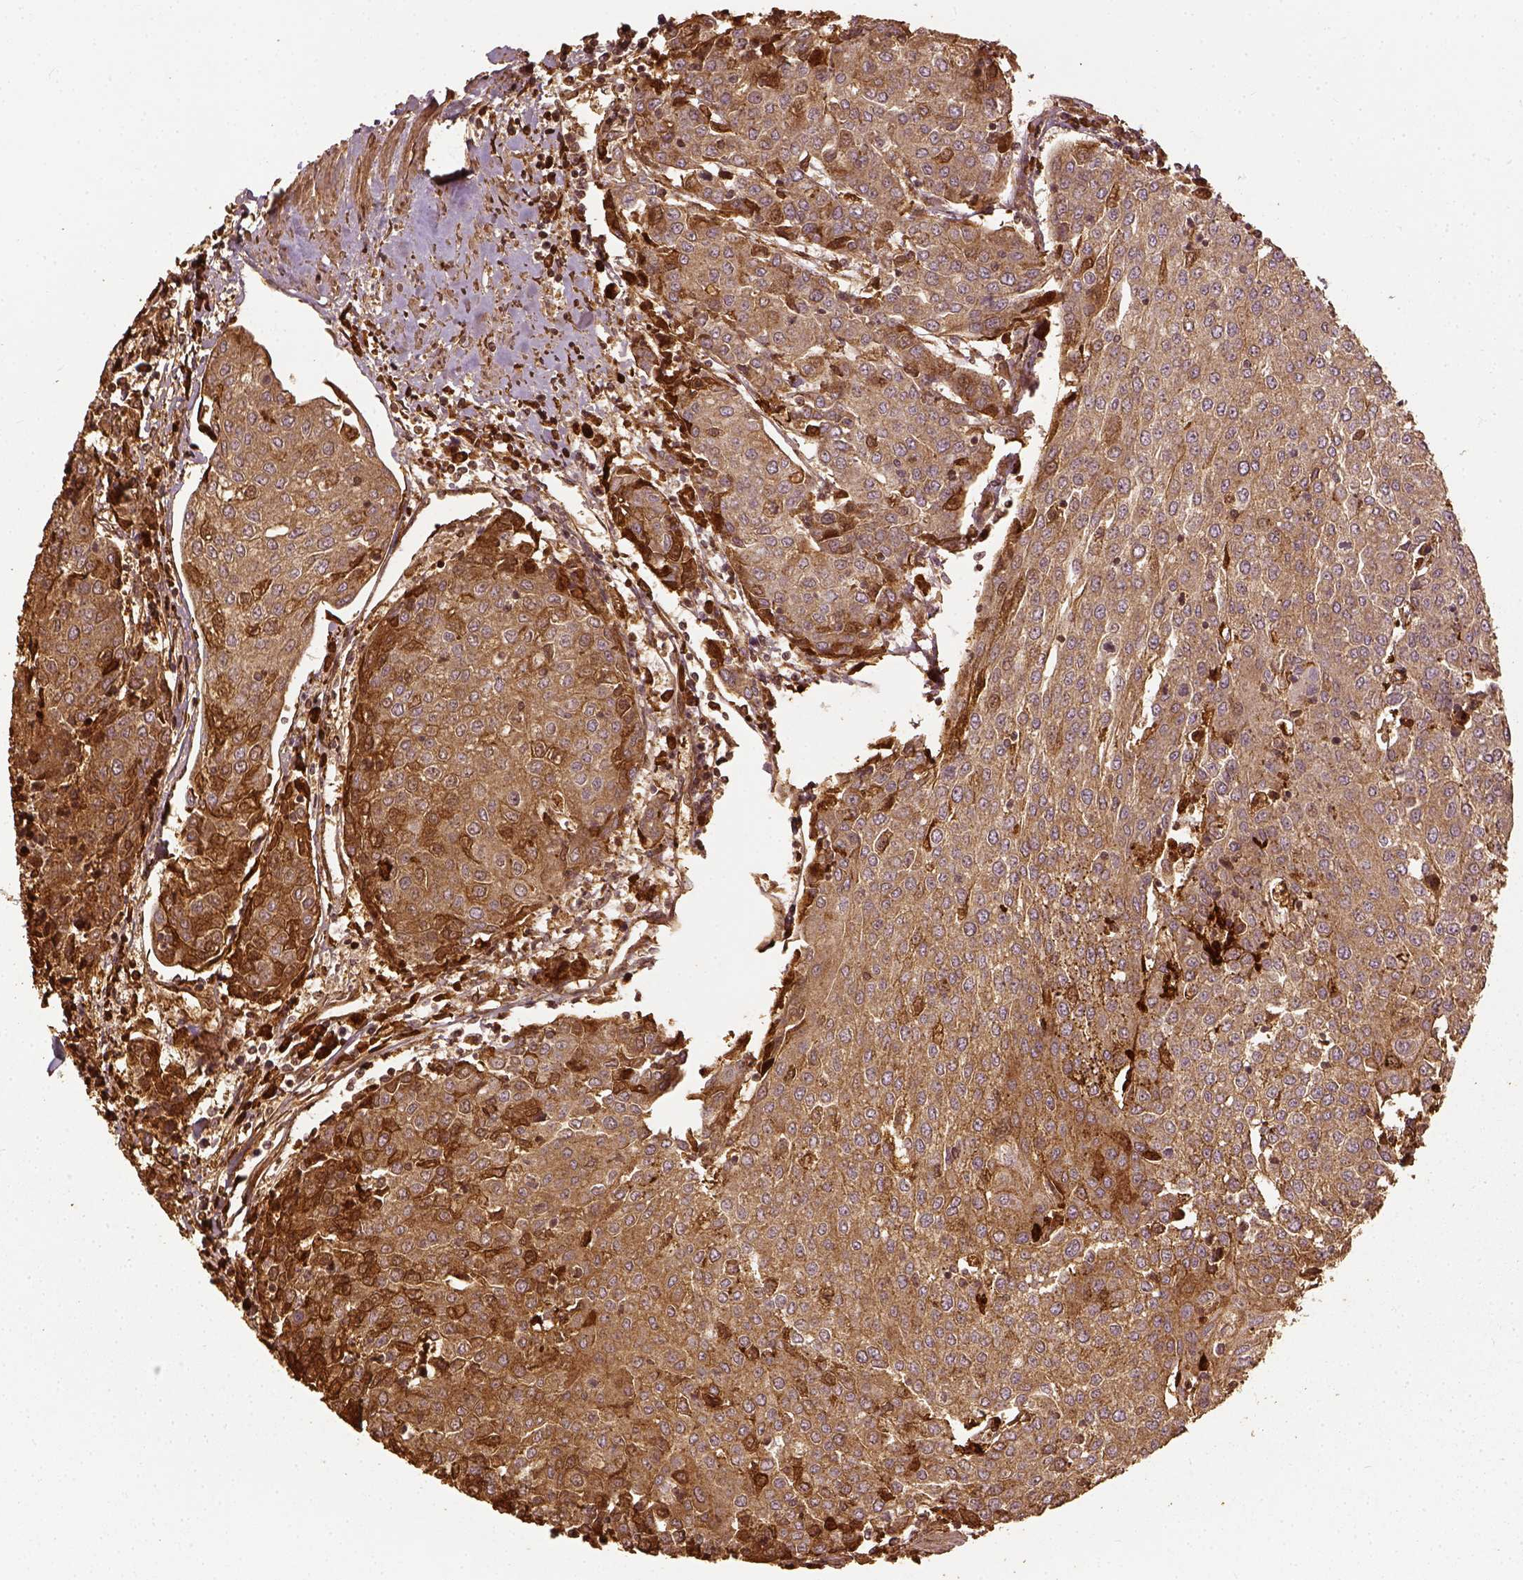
{"staining": {"intensity": "weak", "quantity": ">75%", "location": "cytoplasmic/membranous"}, "tissue": "urothelial cancer", "cell_type": "Tumor cells", "image_type": "cancer", "snomed": [{"axis": "morphology", "description": "Urothelial carcinoma, High grade"}, {"axis": "topography", "description": "Urinary bladder"}], "caption": "Immunohistochemistry (IHC) (DAB (3,3'-diaminobenzidine)) staining of urothelial cancer shows weak cytoplasmic/membranous protein staining in about >75% of tumor cells.", "gene": "VEGFA", "patient": {"sex": "female", "age": 85}}